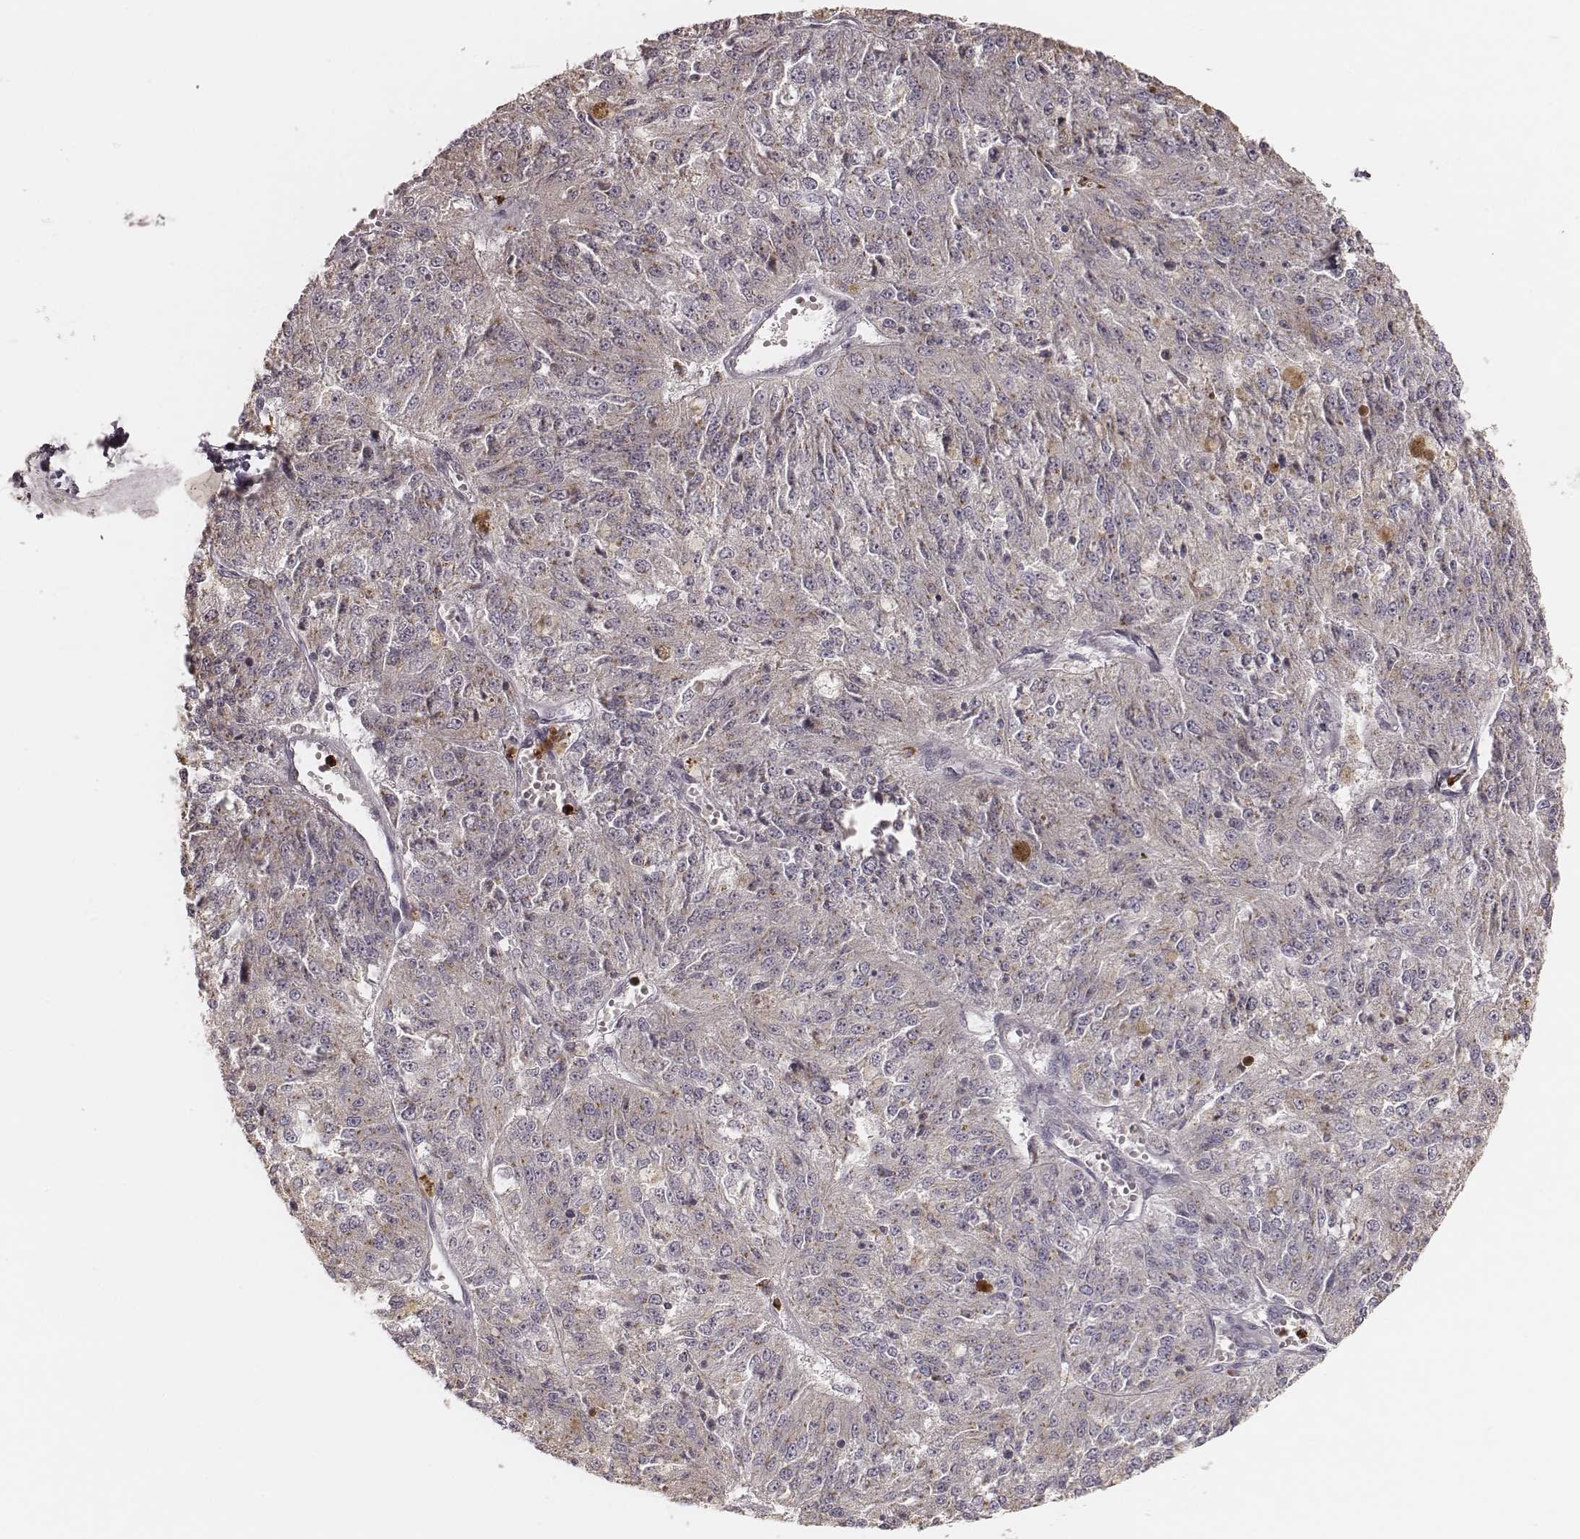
{"staining": {"intensity": "weak", "quantity": ">75%", "location": "cytoplasmic/membranous"}, "tissue": "melanoma", "cell_type": "Tumor cells", "image_type": "cancer", "snomed": [{"axis": "morphology", "description": "Malignant melanoma, Metastatic site"}, {"axis": "topography", "description": "Lymph node"}], "caption": "A brown stain shows weak cytoplasmic/membranous staining of a protein in human malignant melanoma (metastatic site) tumor cells.", "gene": "ABCA7", "patient": {"sex": "female", "age": 64}}